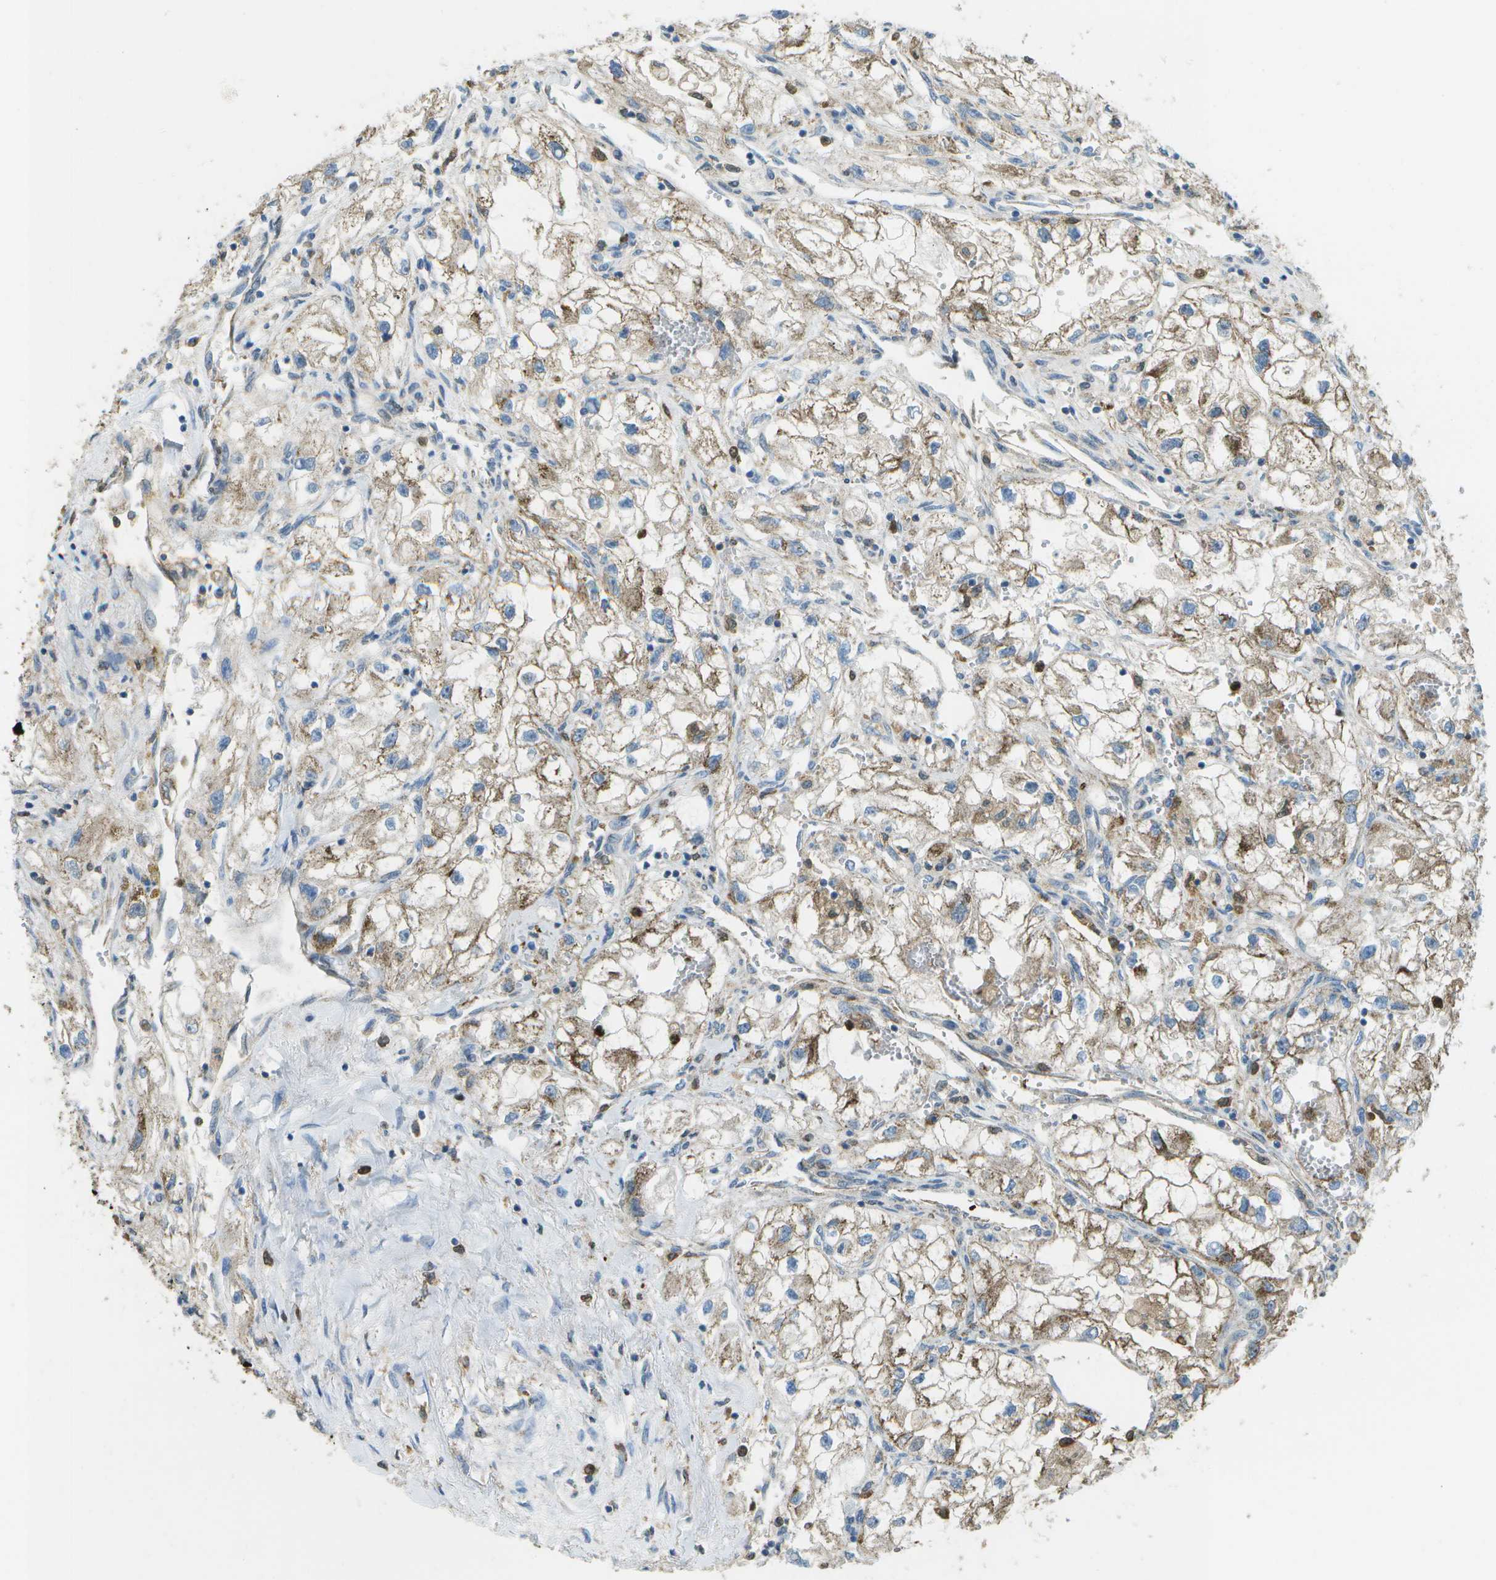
{"staining": {"intensity": "moderate", "quantity": "25%-75%", "location": "cytoplasmic/membranous"}, "tissue": "renal cancer", "cell_type": "Tumor cells", "image_type": "cancer", "snomed": [{"axis": "morphology", "description": "Adenocarcinoma, NOS"}, {"axis": "topography", "description": "Kidney"}], "caption": "Protein positivity by immunohistochemistry displays moderate cytoplasmic/membranous expression in about 25%-75% of tumor cells in renal cancer.", "gene": "CACHD1", "patient": {"sex": "female", "age": 70}}